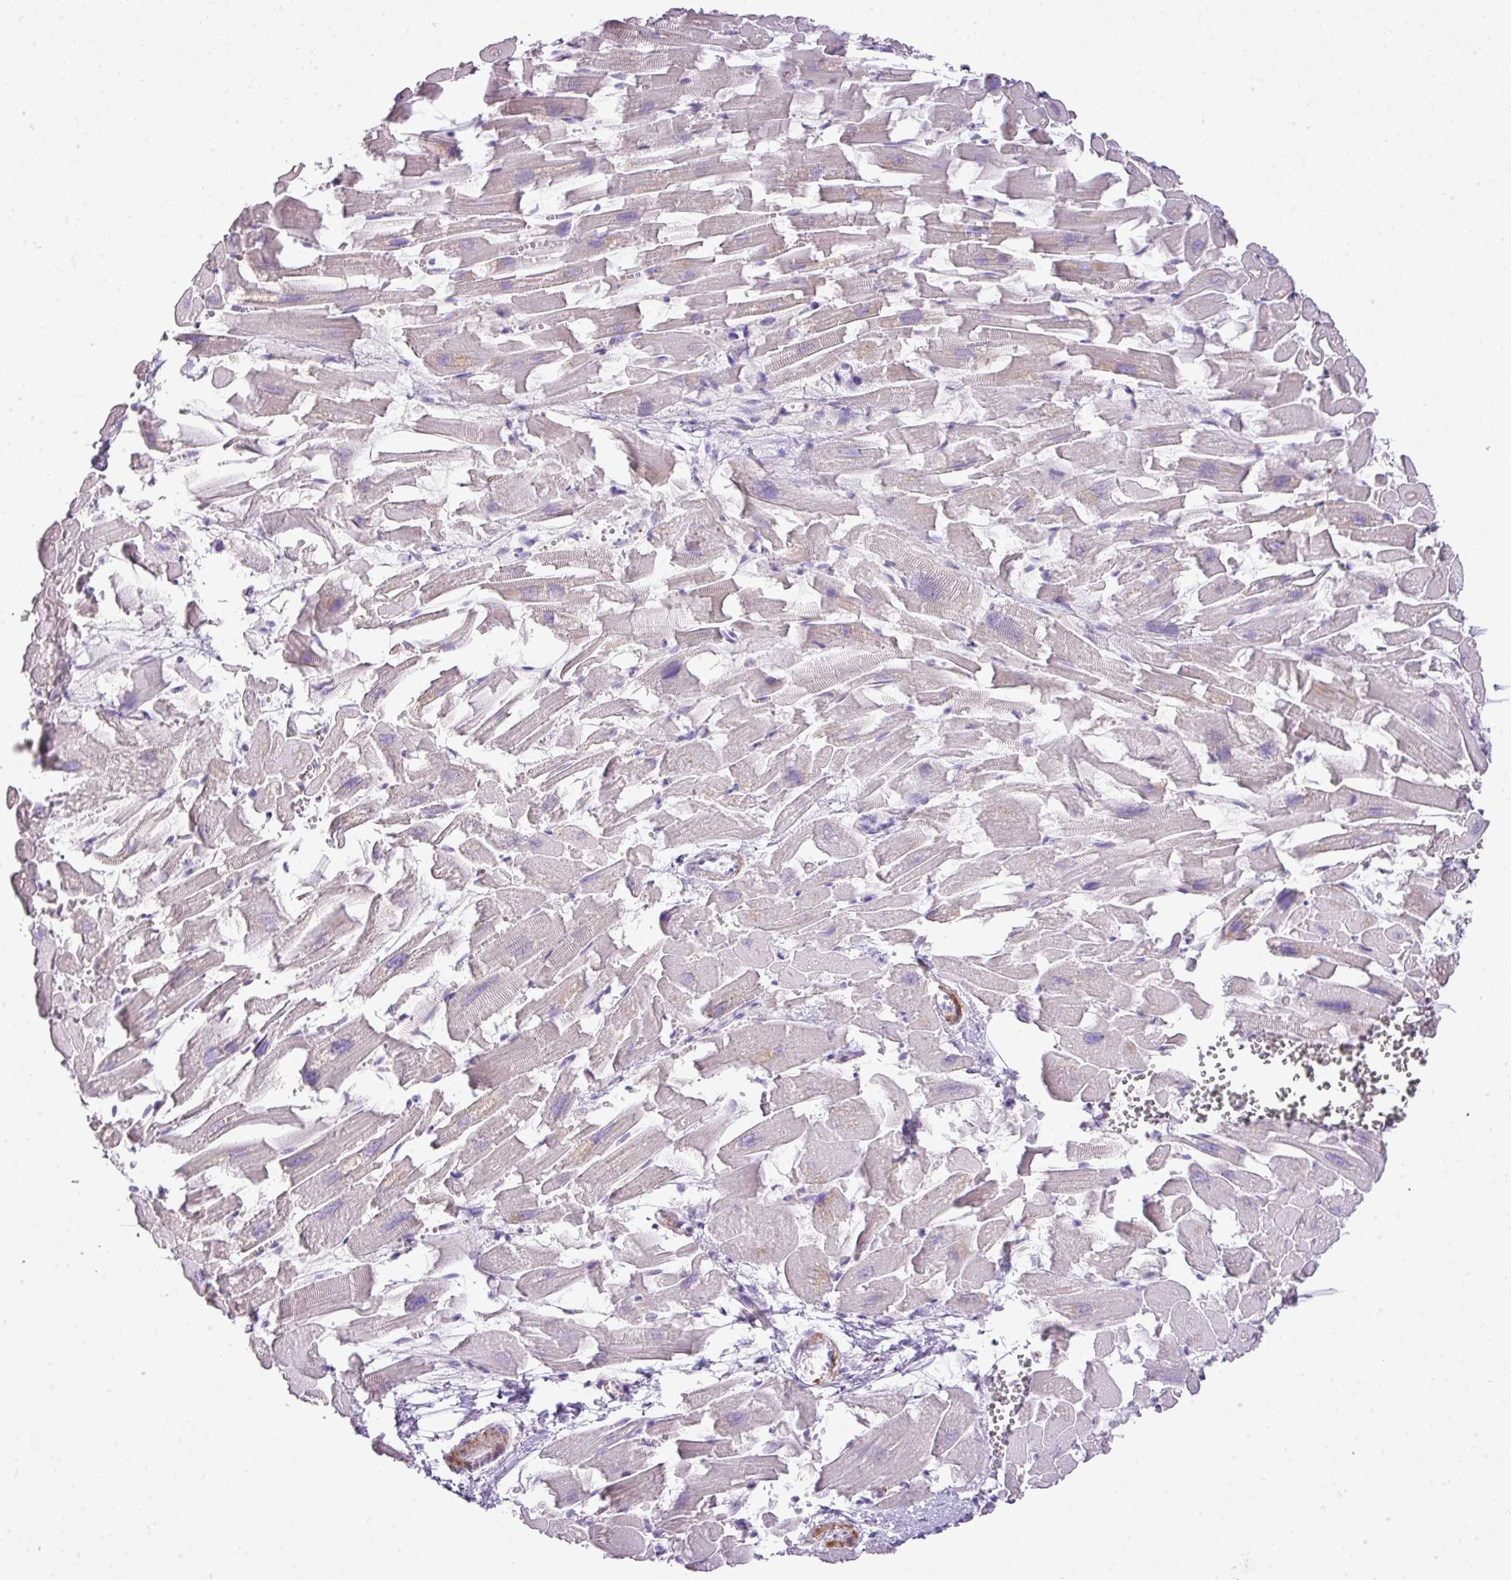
{"staining": {"intensity": "negative", "quantity": "none", "location": "none"}, "tissue": "heart muscle", "cell_type": "Cardiomyocytes", "image_type": "normal", "snomed": [{"axis": "morphology", "description": "Normal tissue, NOS"}, {"axis": "topography", "description": "Heart"}], "caption": "A high-resolution photomicrograph shows IHC staining of unremarkable heart muscle, which reveals no significant staining in cardiomyocytes. (DAB (3,3'-diaminobenzidine) IHC visualized using brightfield microscopy, high magnification).", "gene": "DIP2A", "patient": {"sex": "female", "age": 64}}